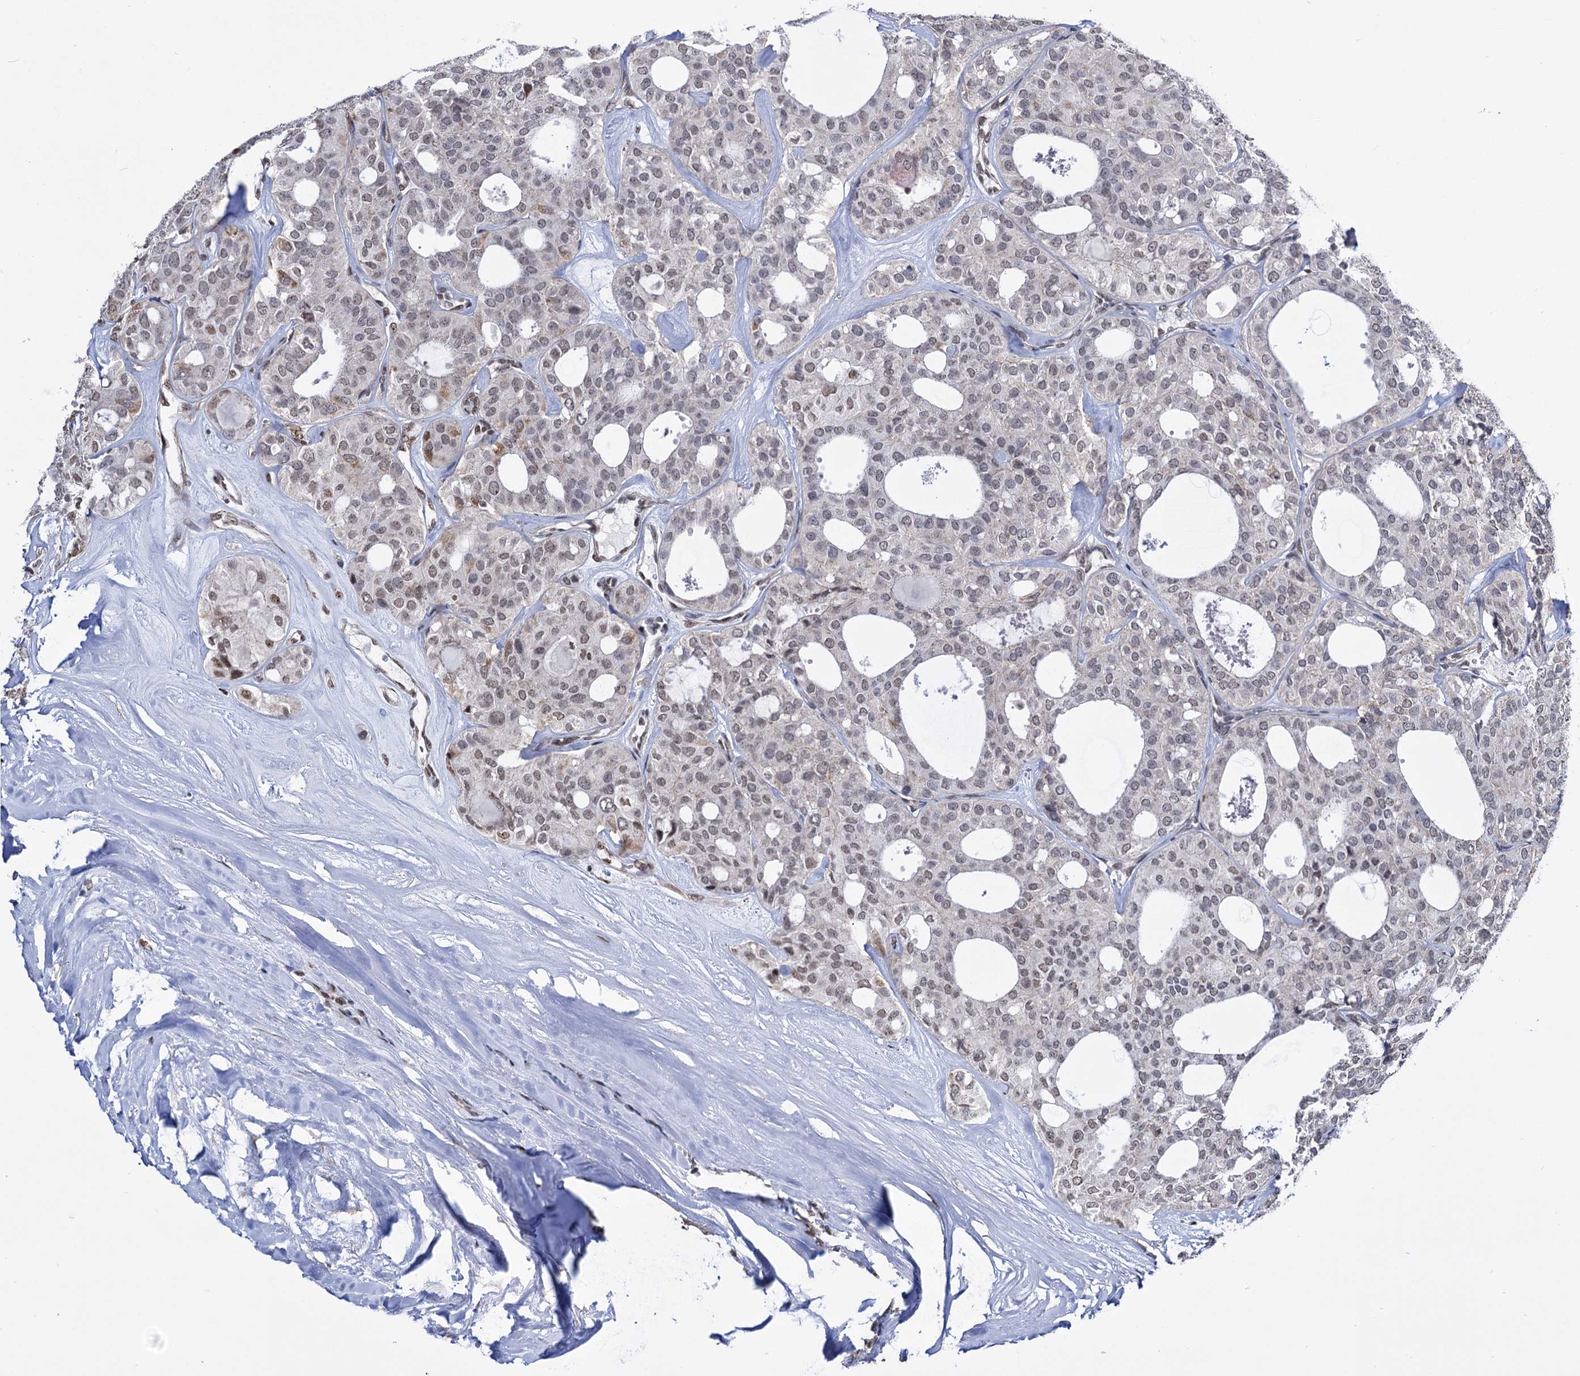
{"staining": {"intensity": "weak", "quantity": ">75%", "location": "nuclear"}, "tissue": "thyroid cancer", "cell_type": "Tumor cells", "image_type": "cancer", "snomed": [{"axis": "morphology", "description": "Follicular adenoma carcinoma, NOS"}, {"axis": "topography", "description": "Thyroid gland"}], "caption": "Immunohistochemistry staining of thyroid follicular adenoma carcinoma, which shows low levels of weak nuclear staining in approximately >75% of tumor cells indicating weak nuclear protein expression. The staining was performed using DAB (3,3'-diaminobenzidine) (brown) for protein detection and nuclei were counterstained in hematoxylin (blue).", "gene": "ABHD10", "patient": {"sex": "male", "age": 75}}